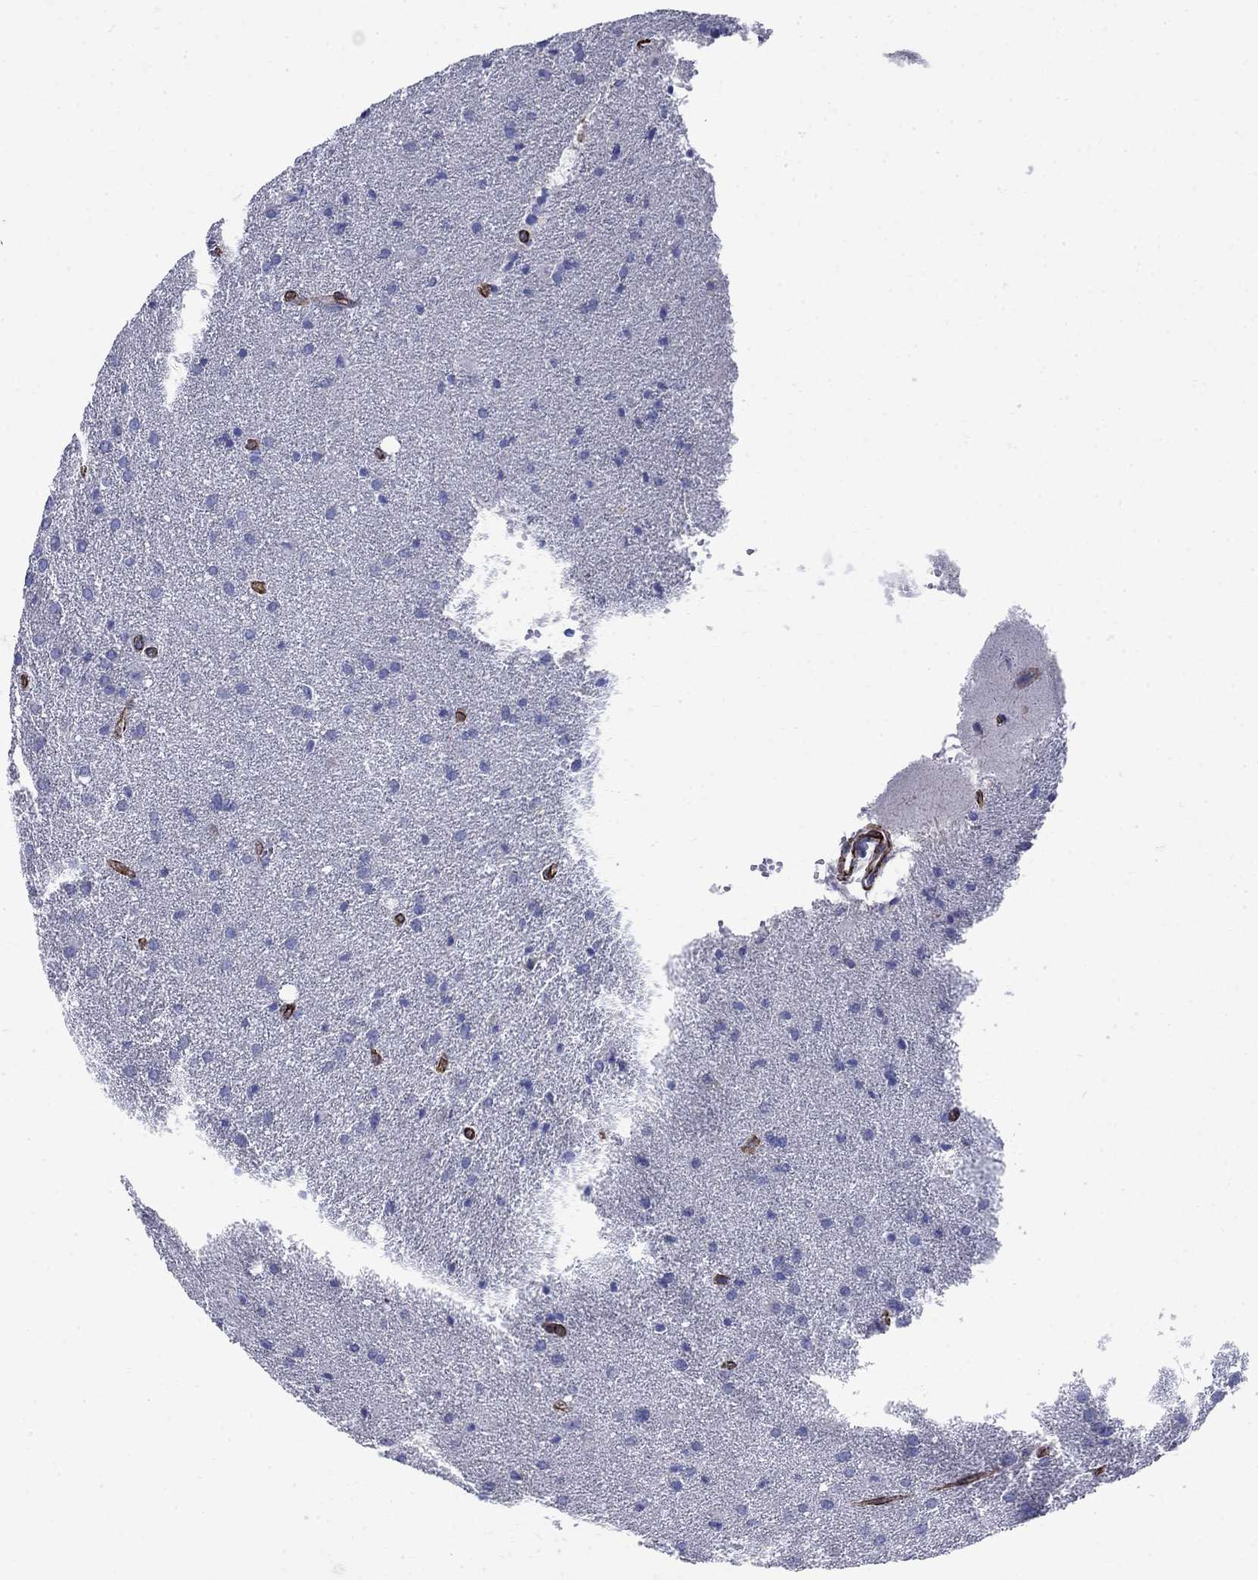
{"staining": {"intensity": "negative", "quantity": "none", "location": "none"}, "tissue": "glioma", "cell_type": "Tumor cells", "image_type": "cancer", "snomed": [{"axis": "morphology", "description": "Glioma, malignant, Low grade"}, {"axis": "topography", "description": "Brain"}], "caption": "The histopathology image shows no significant staining in tumor cells of glioma. Brightfield microscopy of immunohistochemistry (IHC) stained with DAB (3,3'-diaminobenzidine) (brown) and hematoxylin (blue), captured at high magnification.", "gene": "VTN", "patient": {"sex": "male", "age": 58}}